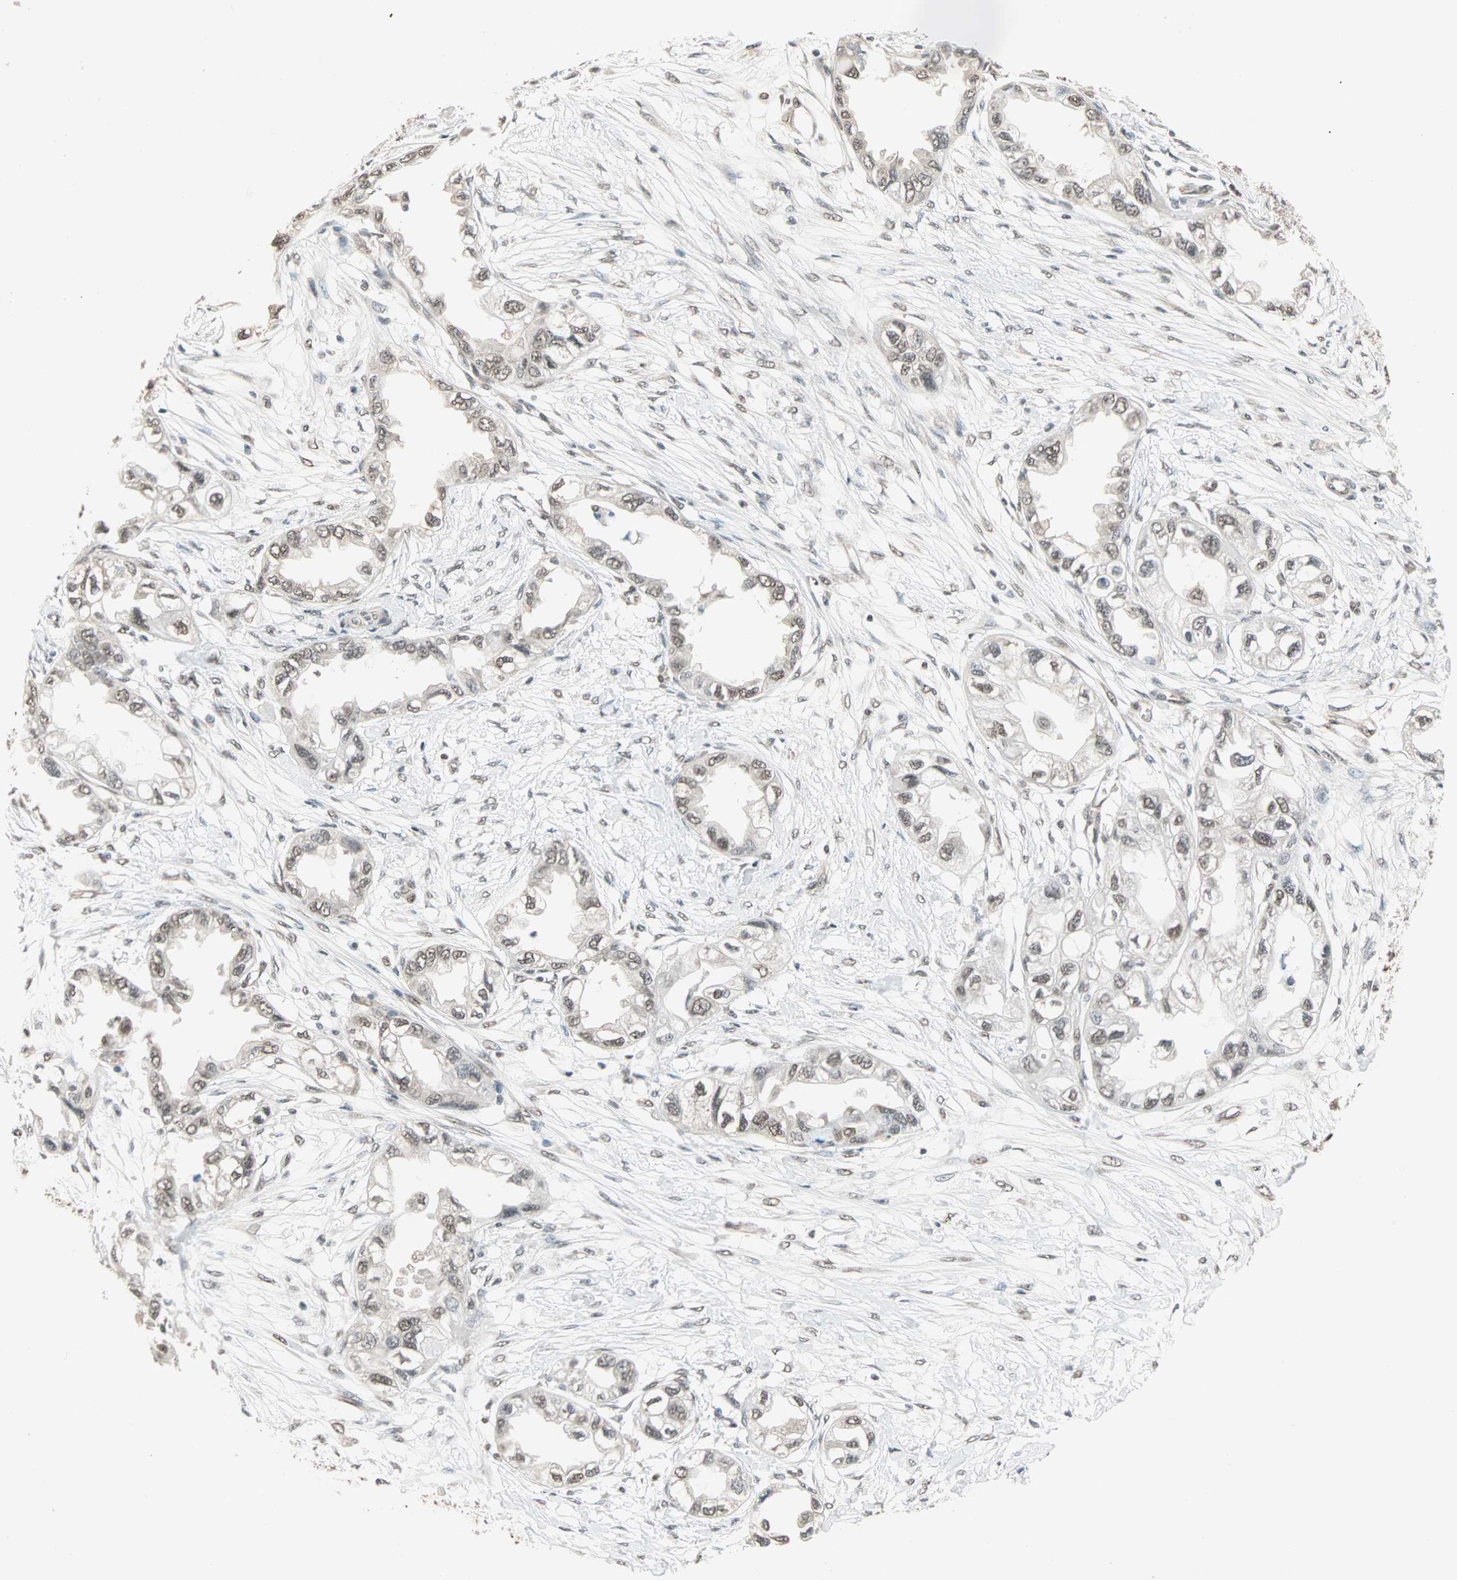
{"staining": {"intensity": "moderate", "quantity": ">75%", "location": "nuclear"}, "tissue": "endometrial cancer", "cell_type": "Tumor cells", "image_type": "cancer", "snomed": [{"axis": "morphology", "description": "Adenocarcinoma, NOS"}, {"axis": "topography", "description": "Endometrium"}], "caption": "An immunohistochemistry (IHC) micrograph of tumor tissue is shown. Protein staining in brown shows moderate nuclear positivity in endometrial cancer within tumor cells. The staining was performed using DAB (3,3'-diaminobenzidine), with brown indicating positive protein expression. Nuclei are stained blue with hematoxylin.", "gene": "DAZAP1", "patient": {"sex": "female", "age": 67}}